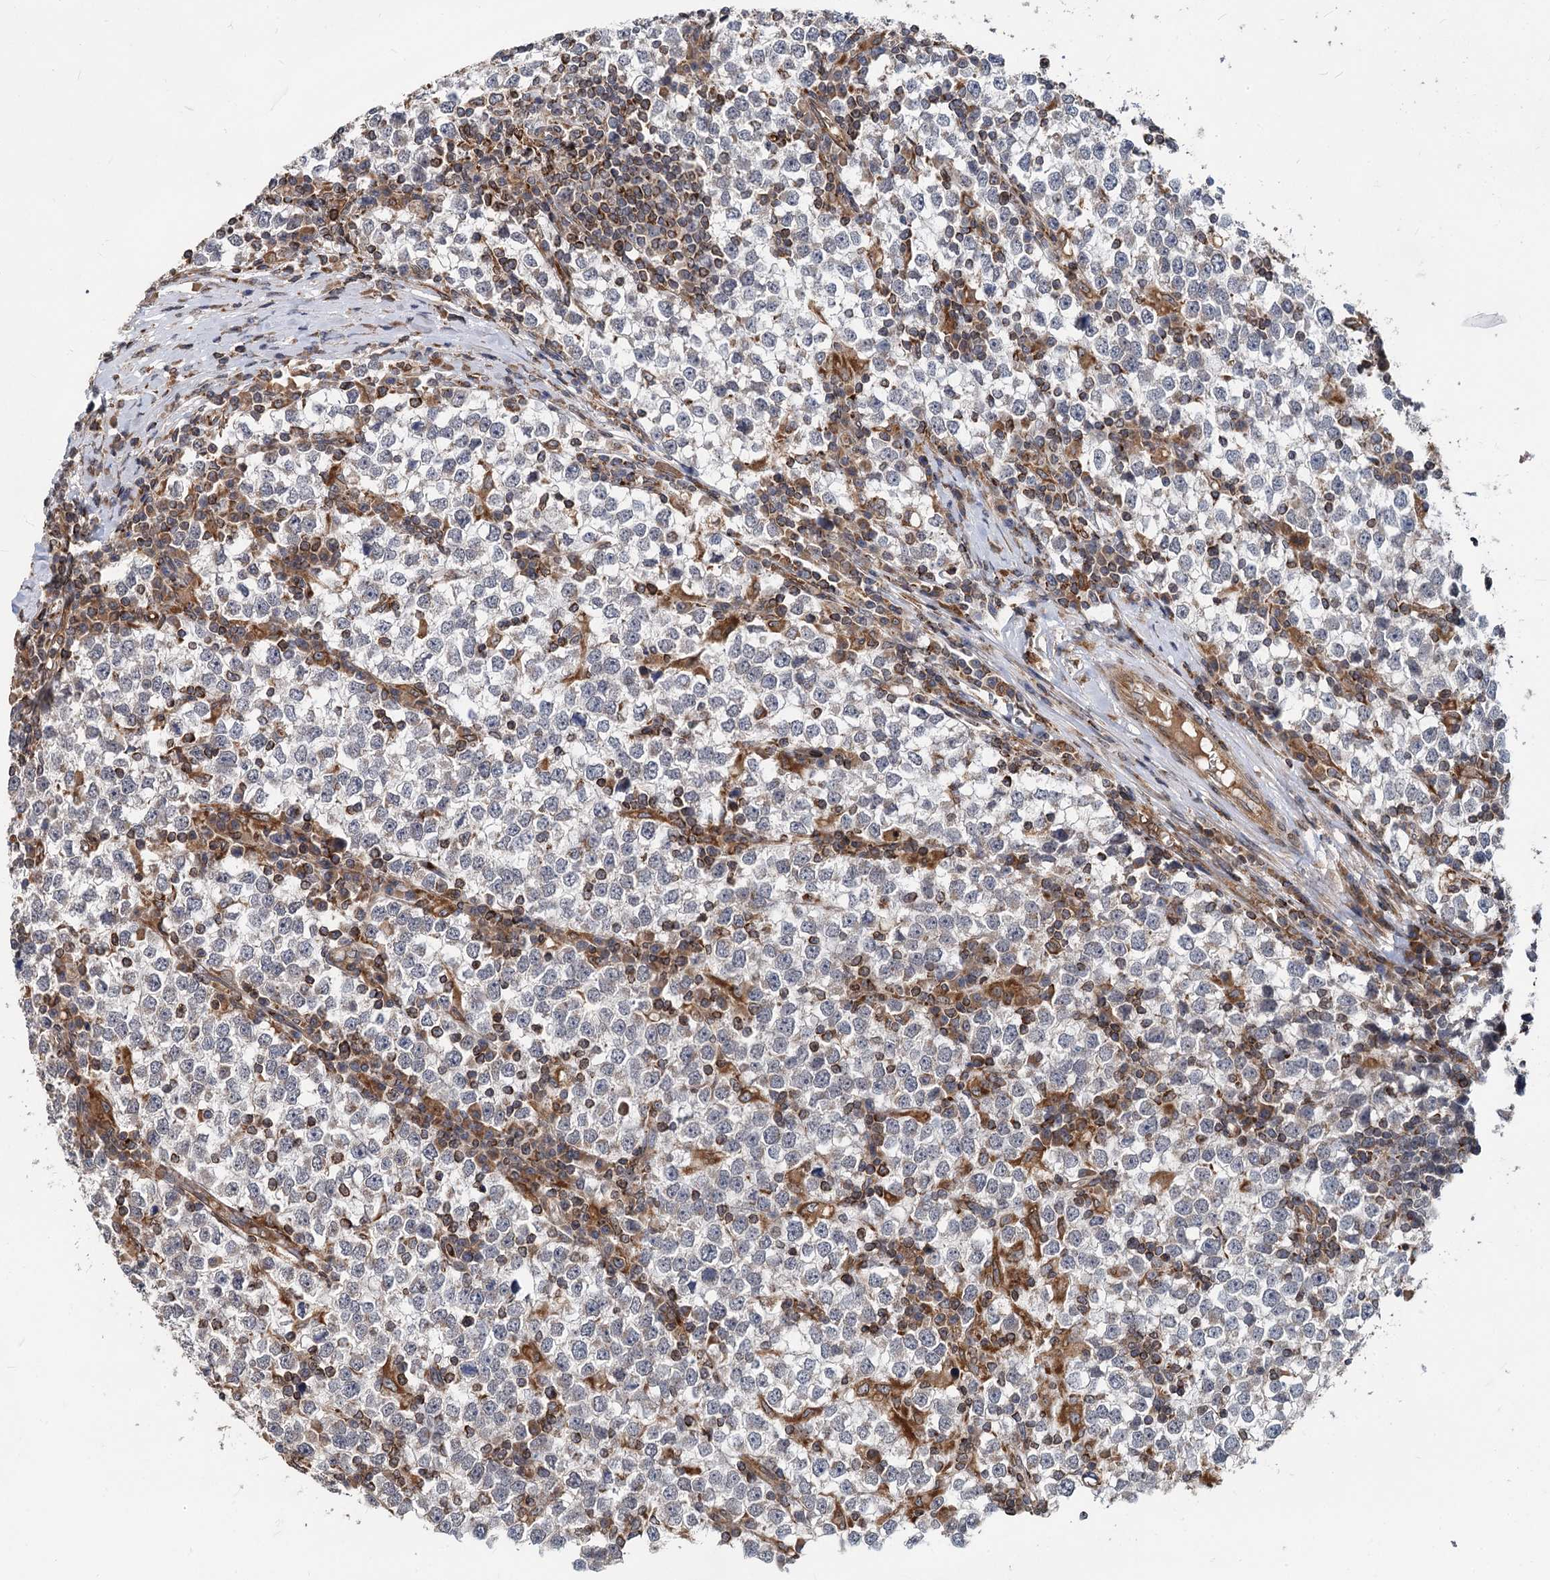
{"staining": {"intensity": "negative", "quantity": "none", "location": "none"}, "tissue": "testis cancer", "cell_type": "Tumor cells", "image_type": "cancer", "snomed": [{"axis": "morphology", "description": "Seminoma, NOS"}, {"axis": "topography", "description": "Testis"}], "caption": "DAB immunohistochemical staining of seminoma (testis) displays no significant expression in tumor cells.", "gene": "STIM1", "patient": {"sex": "male", "age": 65}}